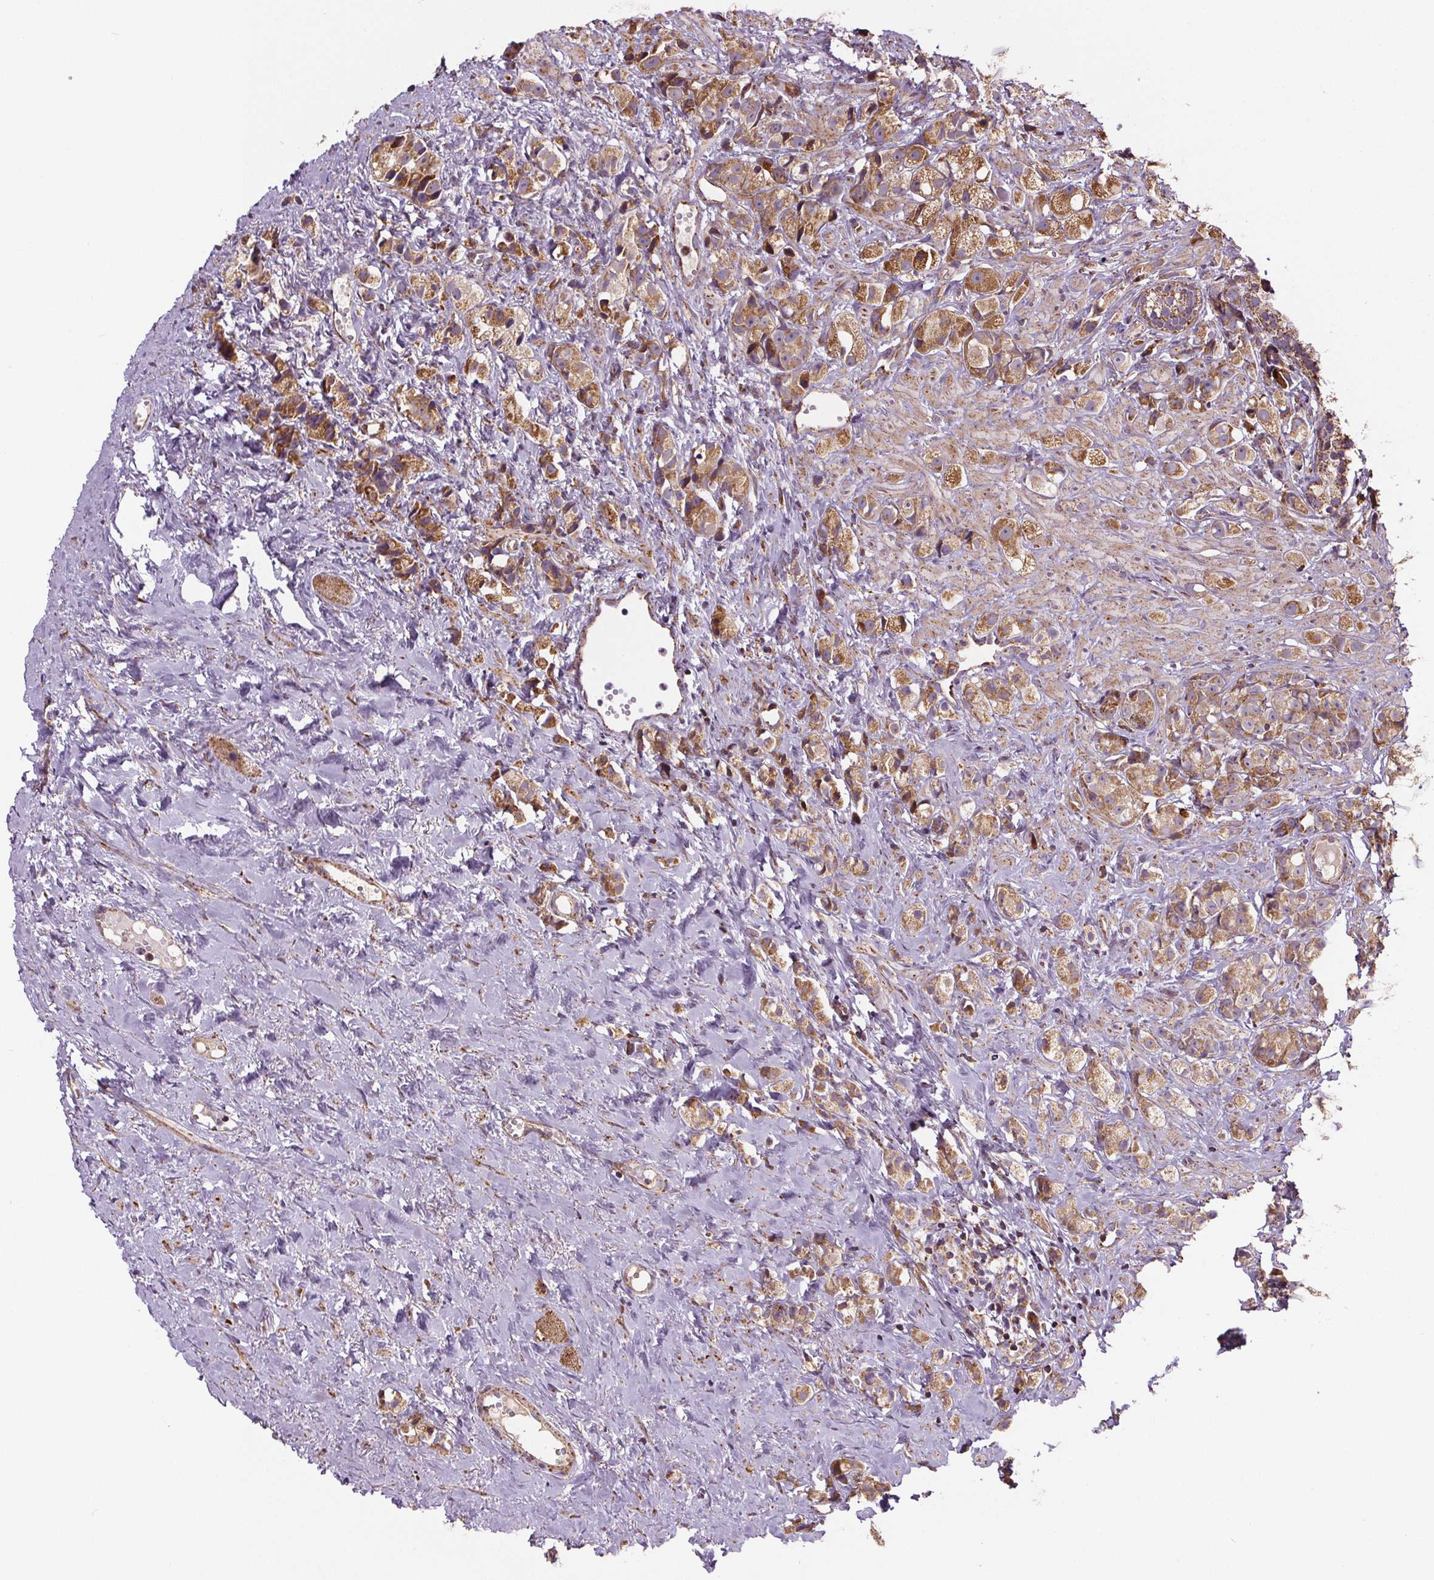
{"staining": {"intensity": "moderate", "quantity": ">75%", "location": "cytoplasmic/membranous"}, "tissue": "prostate cancer", "cell_type": "Tumor cells", "image_type": "cancer", "snomed": [{"axis": "morphology", "description": "Adenocarcinoma, High grade"}, {"axis": "topography", "description": "Prostate"}], "caption": "Protein analysis of prostate cancer (adenocarcinoma (high-grade)) tissue exhibits moderate cytoplasmic/membranous staining in about >75% of tumor cells.", "gene": "SUCLA2", "patient": {"sex": "male", "age": 81}}